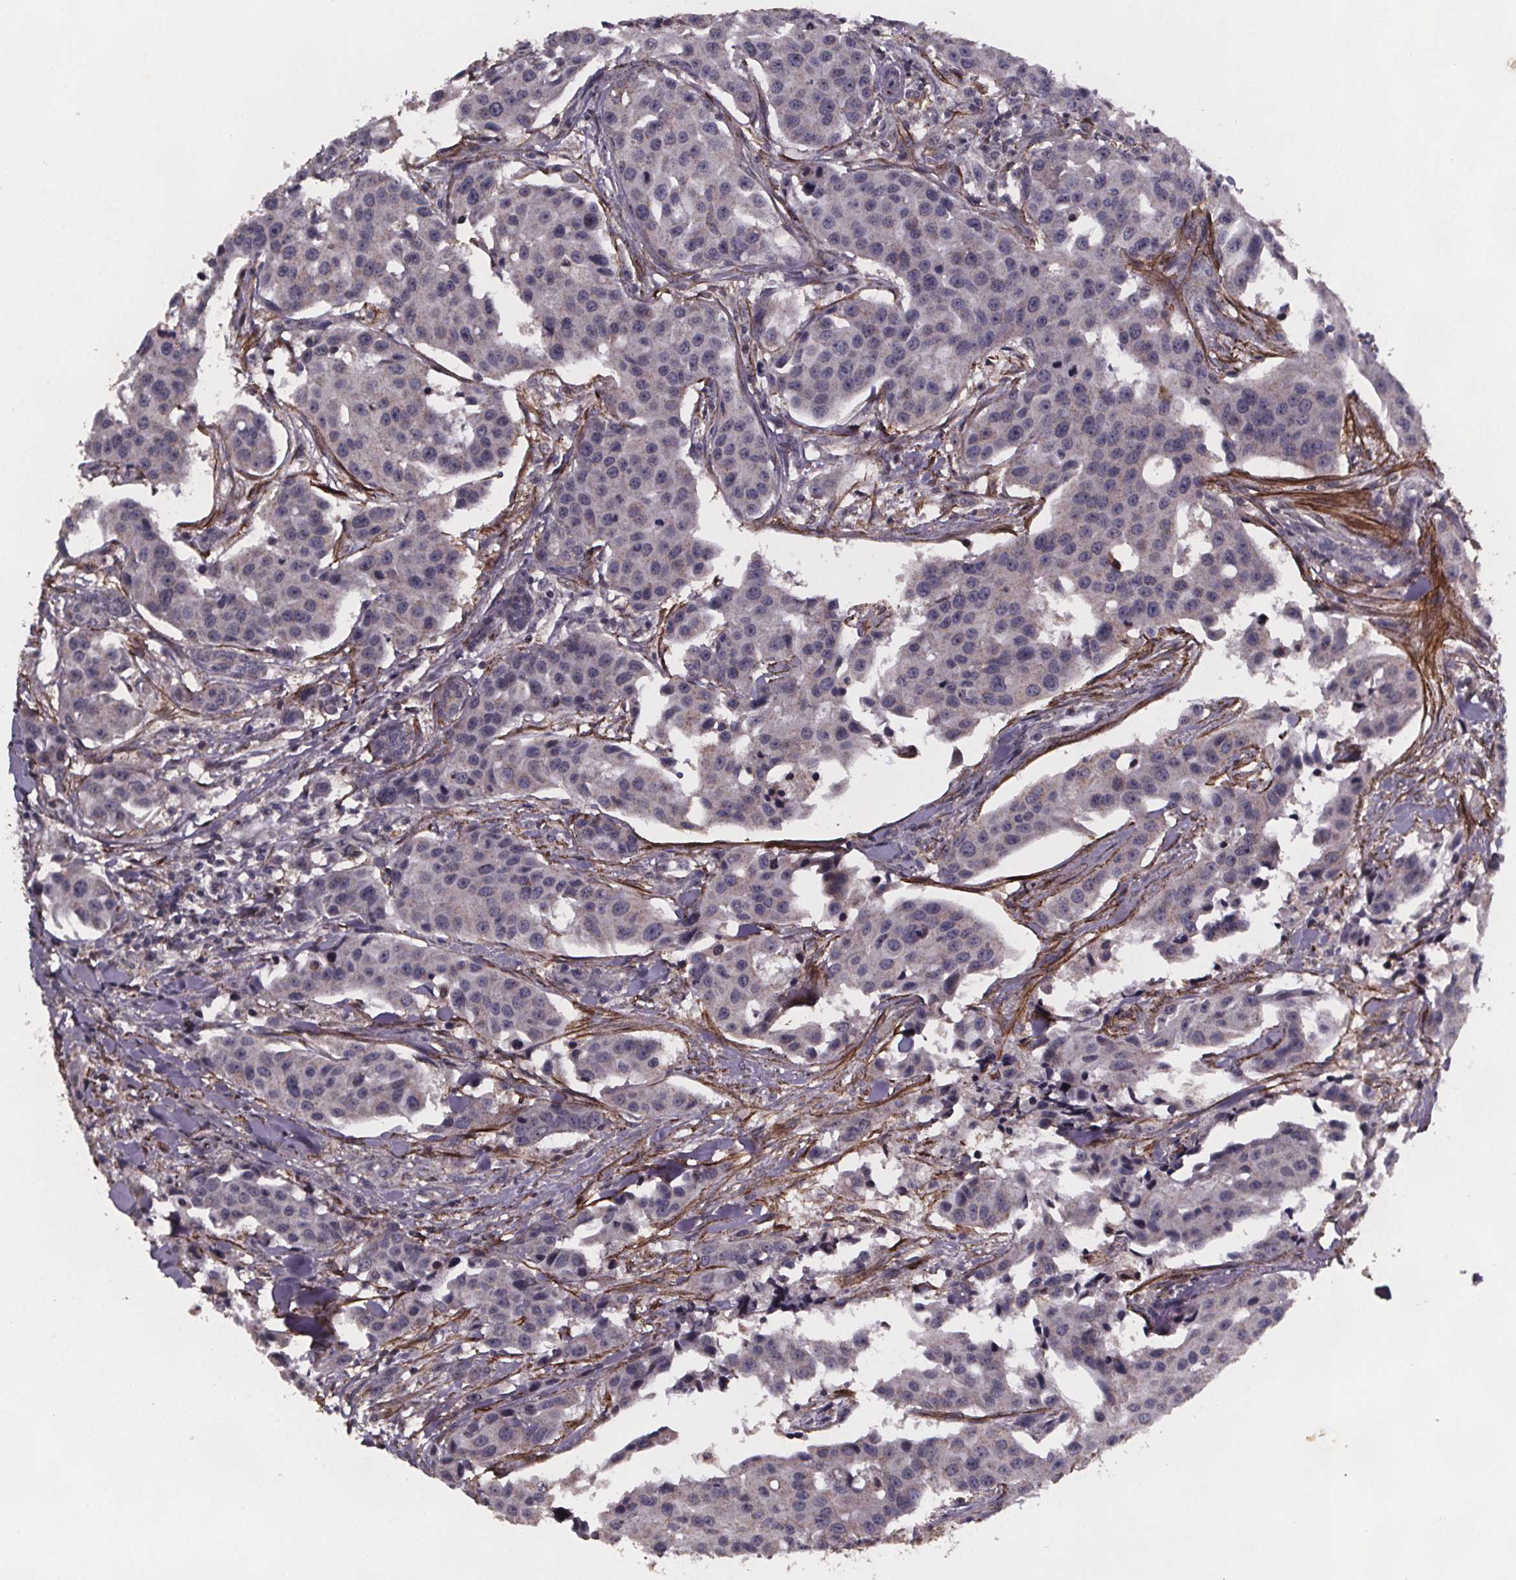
{"staining": {"intensity": "negative", "quantity": "none", "location": "none"}, "tissue": "head and neck cancer", "cell_type": "Tumor cells", "image_type": "cancer", "snomed": [{"axis": "morphology", "description": "Adenocarcinoma, NOS"}, {"axis": "topography", "description": "Head-Neck"}], "caption": "Head and neck cancer (adenocarcinoma) was stained to show a protein in brown. There is no significant staining in tumor cells.", "gene": "PALLD", "patient": {"sex": "male", "age": 76}}